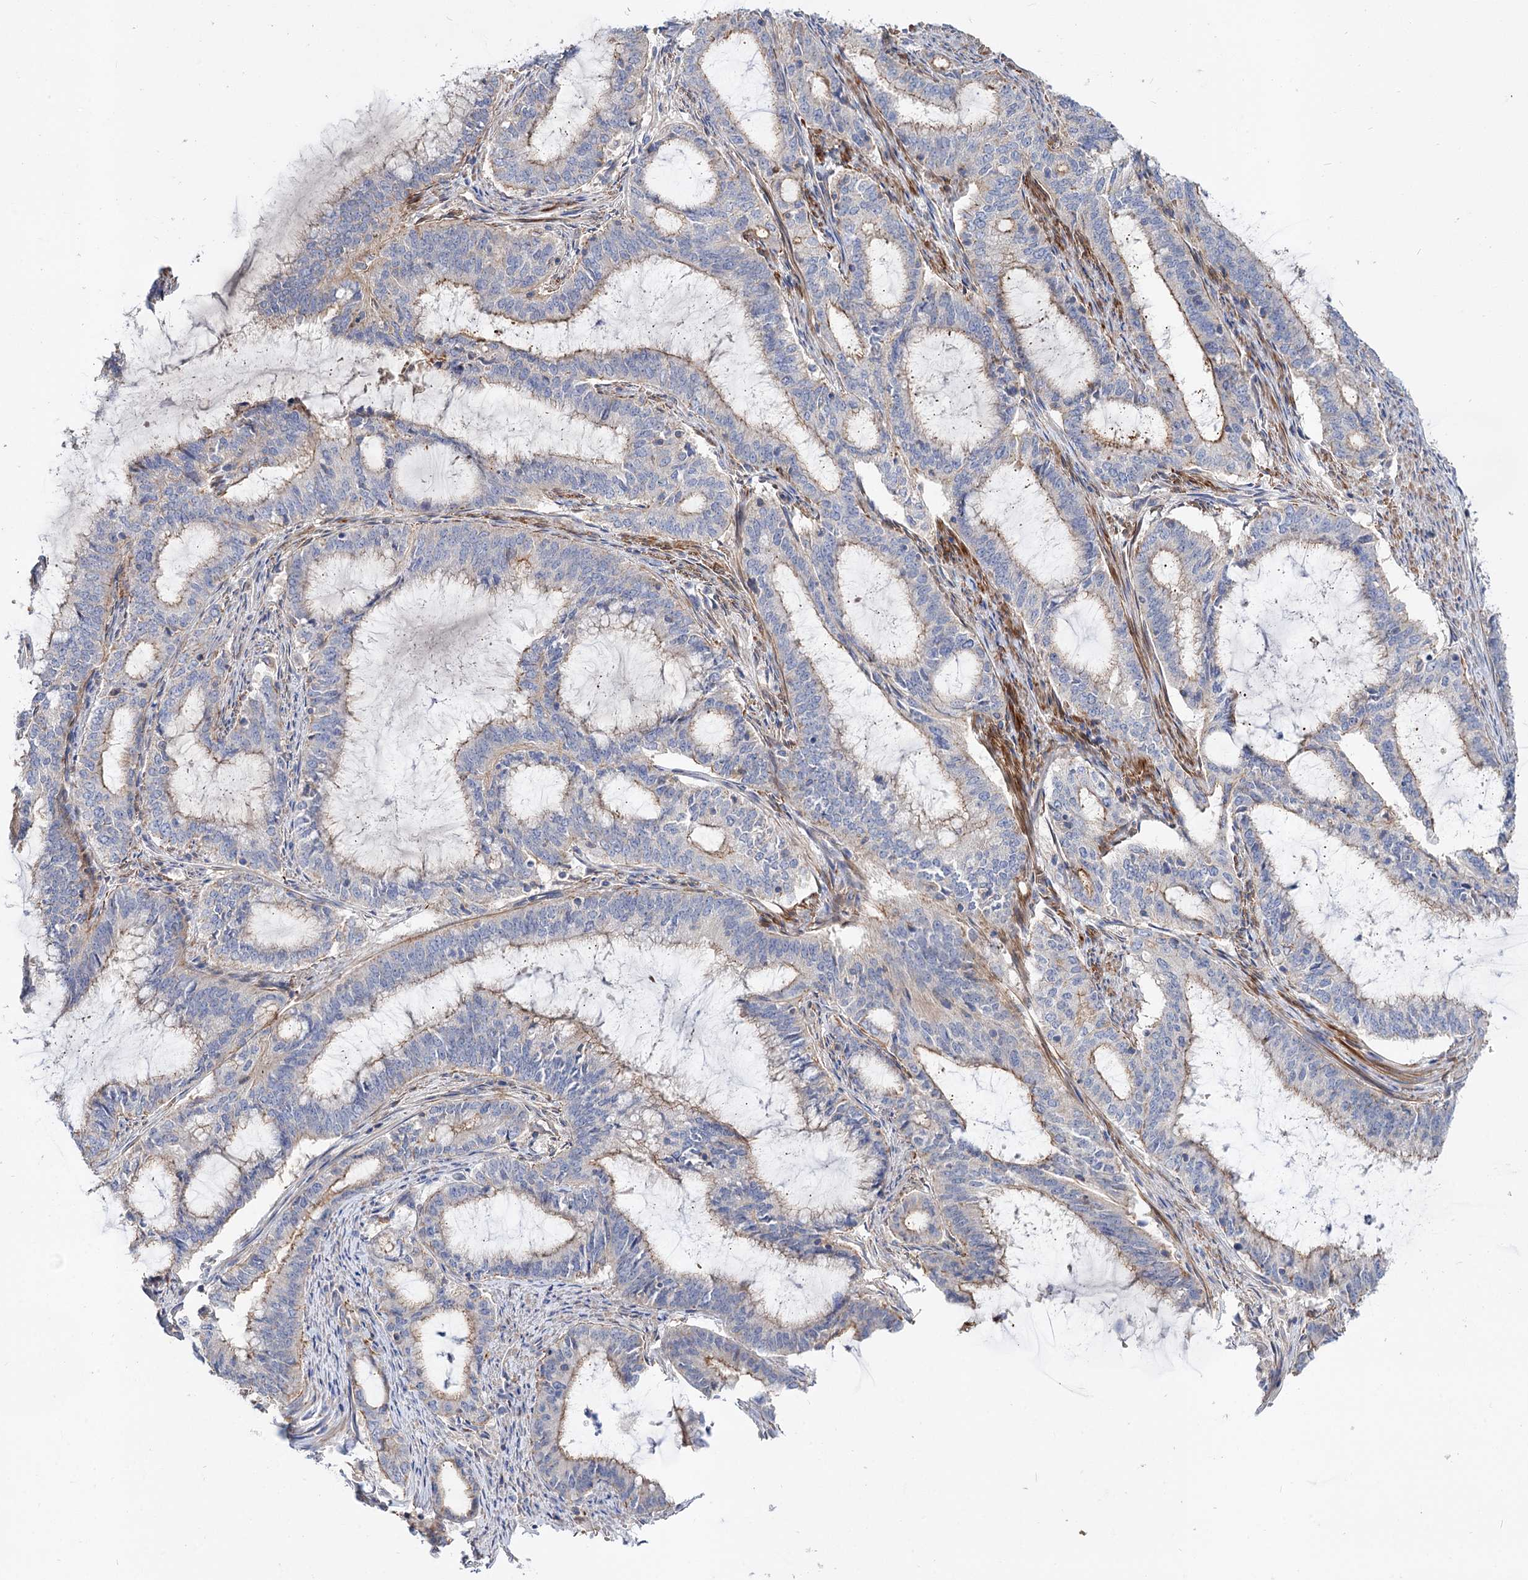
{"staining": {"intensity": "weak", "quantity": "25%-75%", "location": "cytoplasmic/membranous"}, "tissue": "endometrial cancer", "cell_type": "Tumor cells", "image_type": "cancer", "snomed": [{"axis": "morphology", "description": "Adenocarcinoma, NOS"}, {"axis": "topography", "description": "Endometrium"}], "caption": "An IHC photomicrograph of neoplastic tissue is shown. Protein staining in brown labels weak cytoplasmic/membranous positivity in endometrial cancer within tumor cells.", "gene": "NUDCD2", "patient": {"sex": "female", "age": 51}}